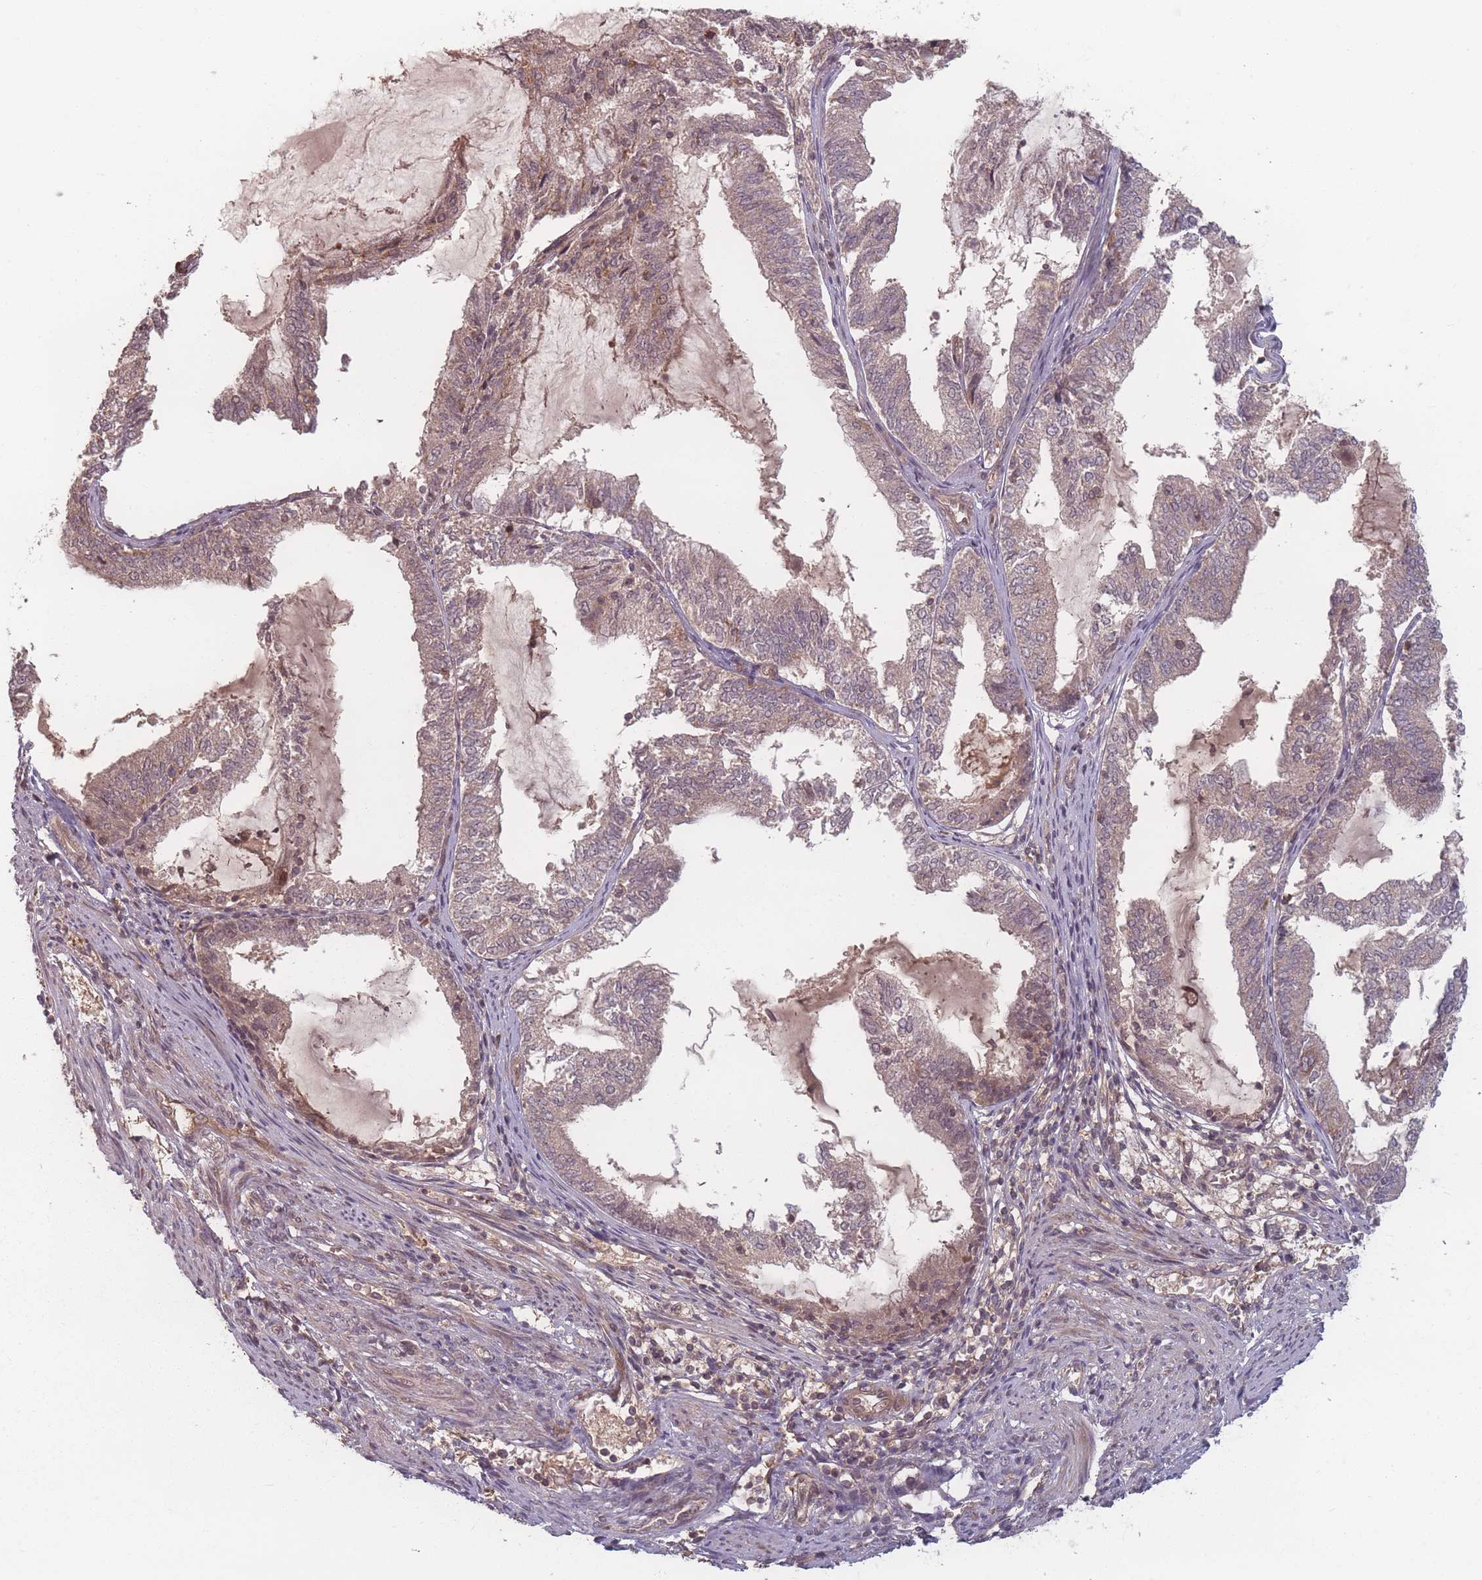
{"staining": {"intensity": "weak", "quantity": "25%-75%", "location": "cytoplasmic/membranous"}, "tissue": "endometrial cancer", "cell_type": "Tumor cells", "image_type": "cancer", "snomed": [{"axis": "morphology", "description": "Adenocarcinoma, NOS"}, {"axis": "topography", "description": "Endometrium"}], "caption": "The histopathology image displays a brown stain indicating the presence of a protein in the cytoplasmic/membranous of tumor cells in endometrial adenocarcinoma. (DAB (3,3'-diaminobenzidine) IHC with brightfield microscopy, high magnification).", "gene": "HAGH", "patient": {"sex": "female", "age": 81}}